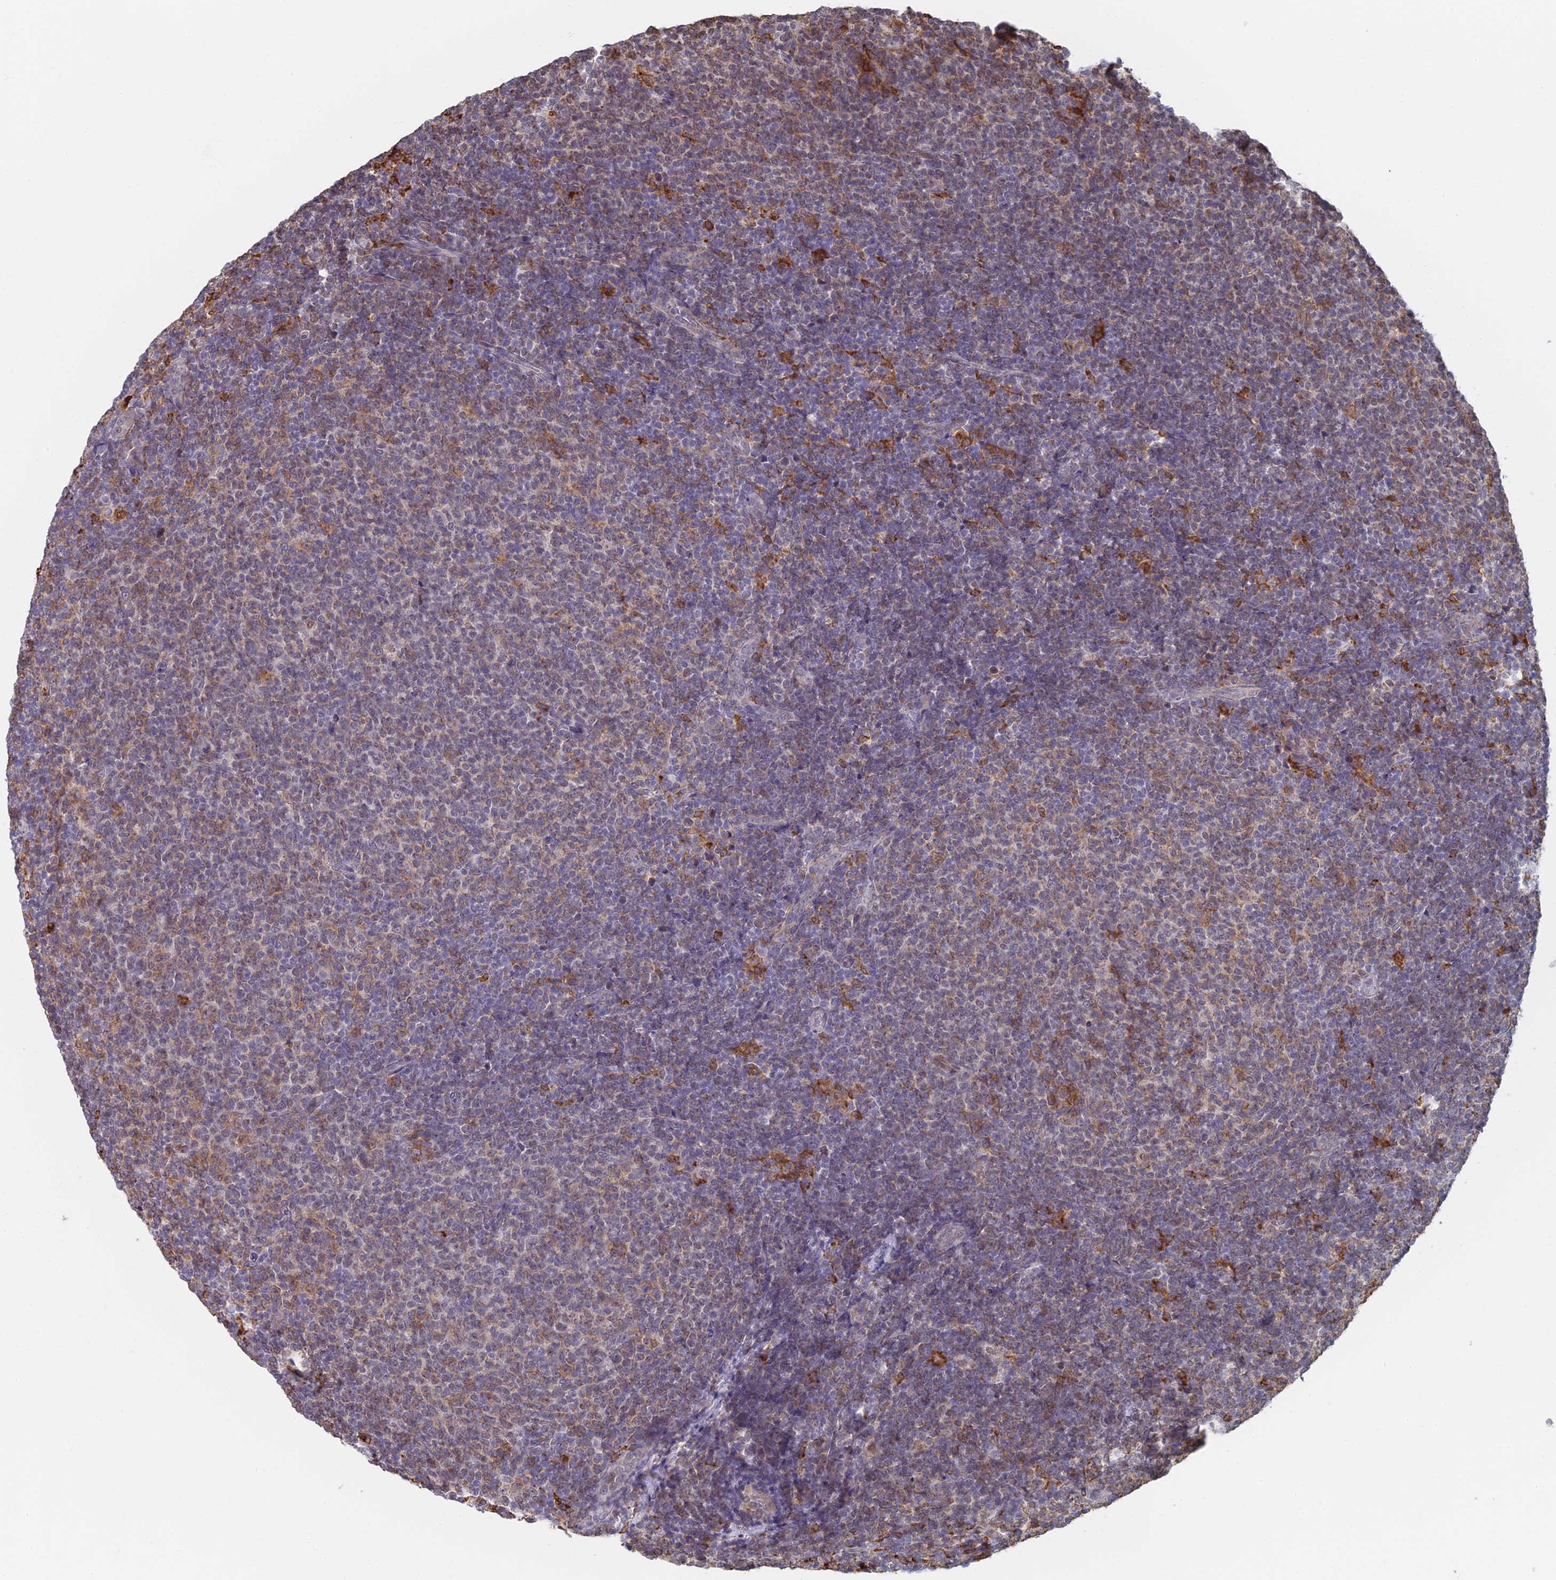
{"staining": {"intensity": "moderate", "quantity": "<25%", "location": "cytoplasmic/membranous"}, "tissue": "lymphoma", "cell_type": "Tumor cells", "image_type": "cancer", "snomed": [{"axis": "morphology", "description": "Malignant lymphoma, non-Hodgkin's type, Low grade"}, {"axis": "topography", "description": "Lymph node"}], "caption": "Lymphoma was stained to show a protein in brown. There is low levels of moderate cytoplasmic/membranous staining in about <25% of tumor cells.", "gene": "GPATCH1", "patient": {"sex": "male", "age": 66}}